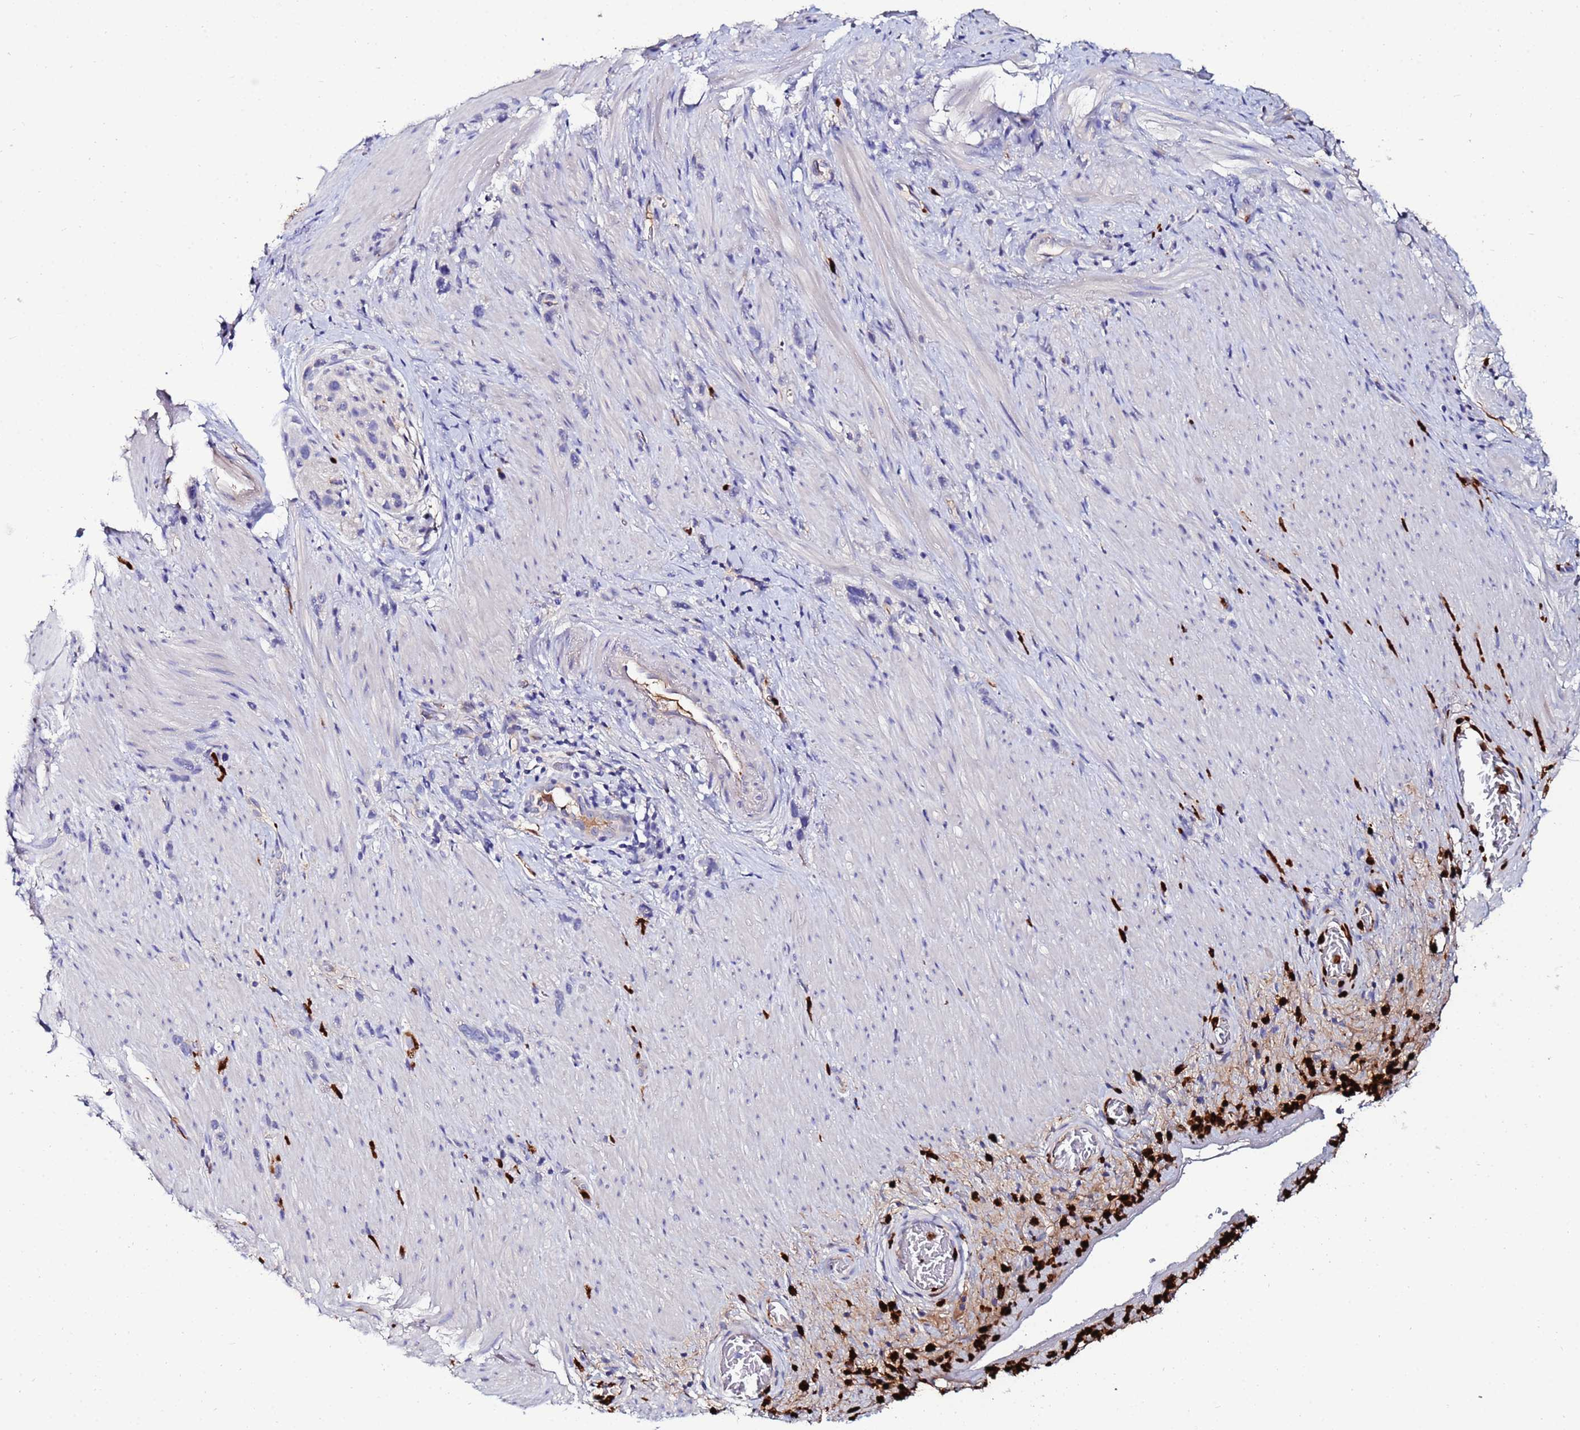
{"staining": {"intensity": "negative", "quantity": "none", "location": "none"}, "tissue": "stomach cancer", "cell_type": "Tumor cells", "image_type": "cancer", "snomed": [{"axis": "morphology", "description": "Adenocarcinoma, NOS"}, {"axis": "topography", "description": "Stomach"}], "caption": "Tumor cells are negative for brown protein staining in stomach cancer (adenocarcinoma).", "gene": "TUBAL3", "patient": {"sex": "female", "age": 65}}